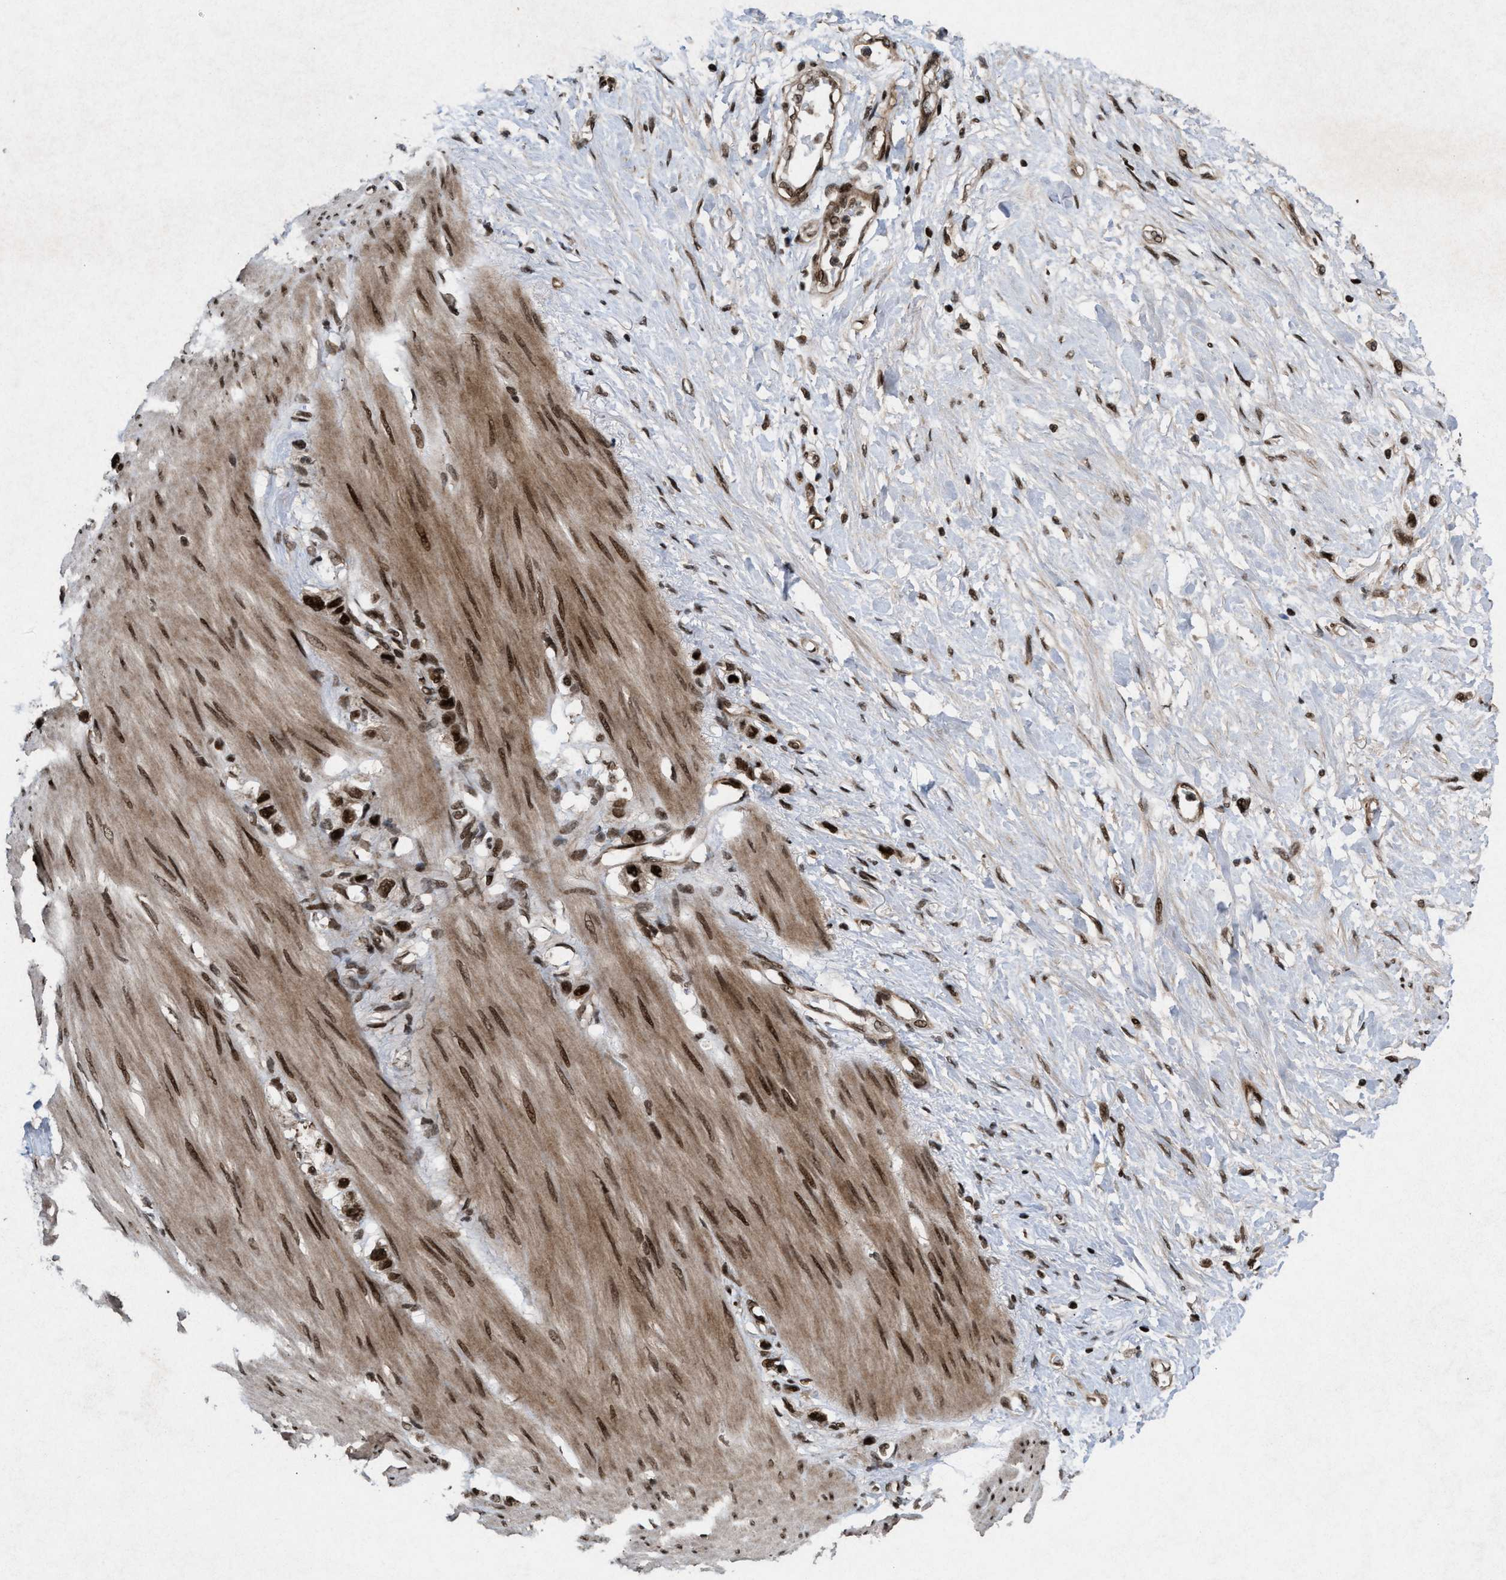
{"staining": {"intensity": "strong", "quantity": ">75%", "location": "nuclear"}, "tissue": "stomach cancer", "cell_type": "Tumor cells", "image_type": "cancer", "snomed": [{"axis": "morphology", "description": "Adenocarcinoma, NOS"}, {"axis": "topography", "description": "Stomach"}], "caption": "Protein staining of stomach cancer (adenocarcinoma) tissue shows strong nuclear expression in about >75% of tumor cells. Immunohistochemistry (ihc) stains the protein in brown and the nuclei are stained blue.", "gene": "WIZ", "patient": {"sex": "female", "age": 65}}